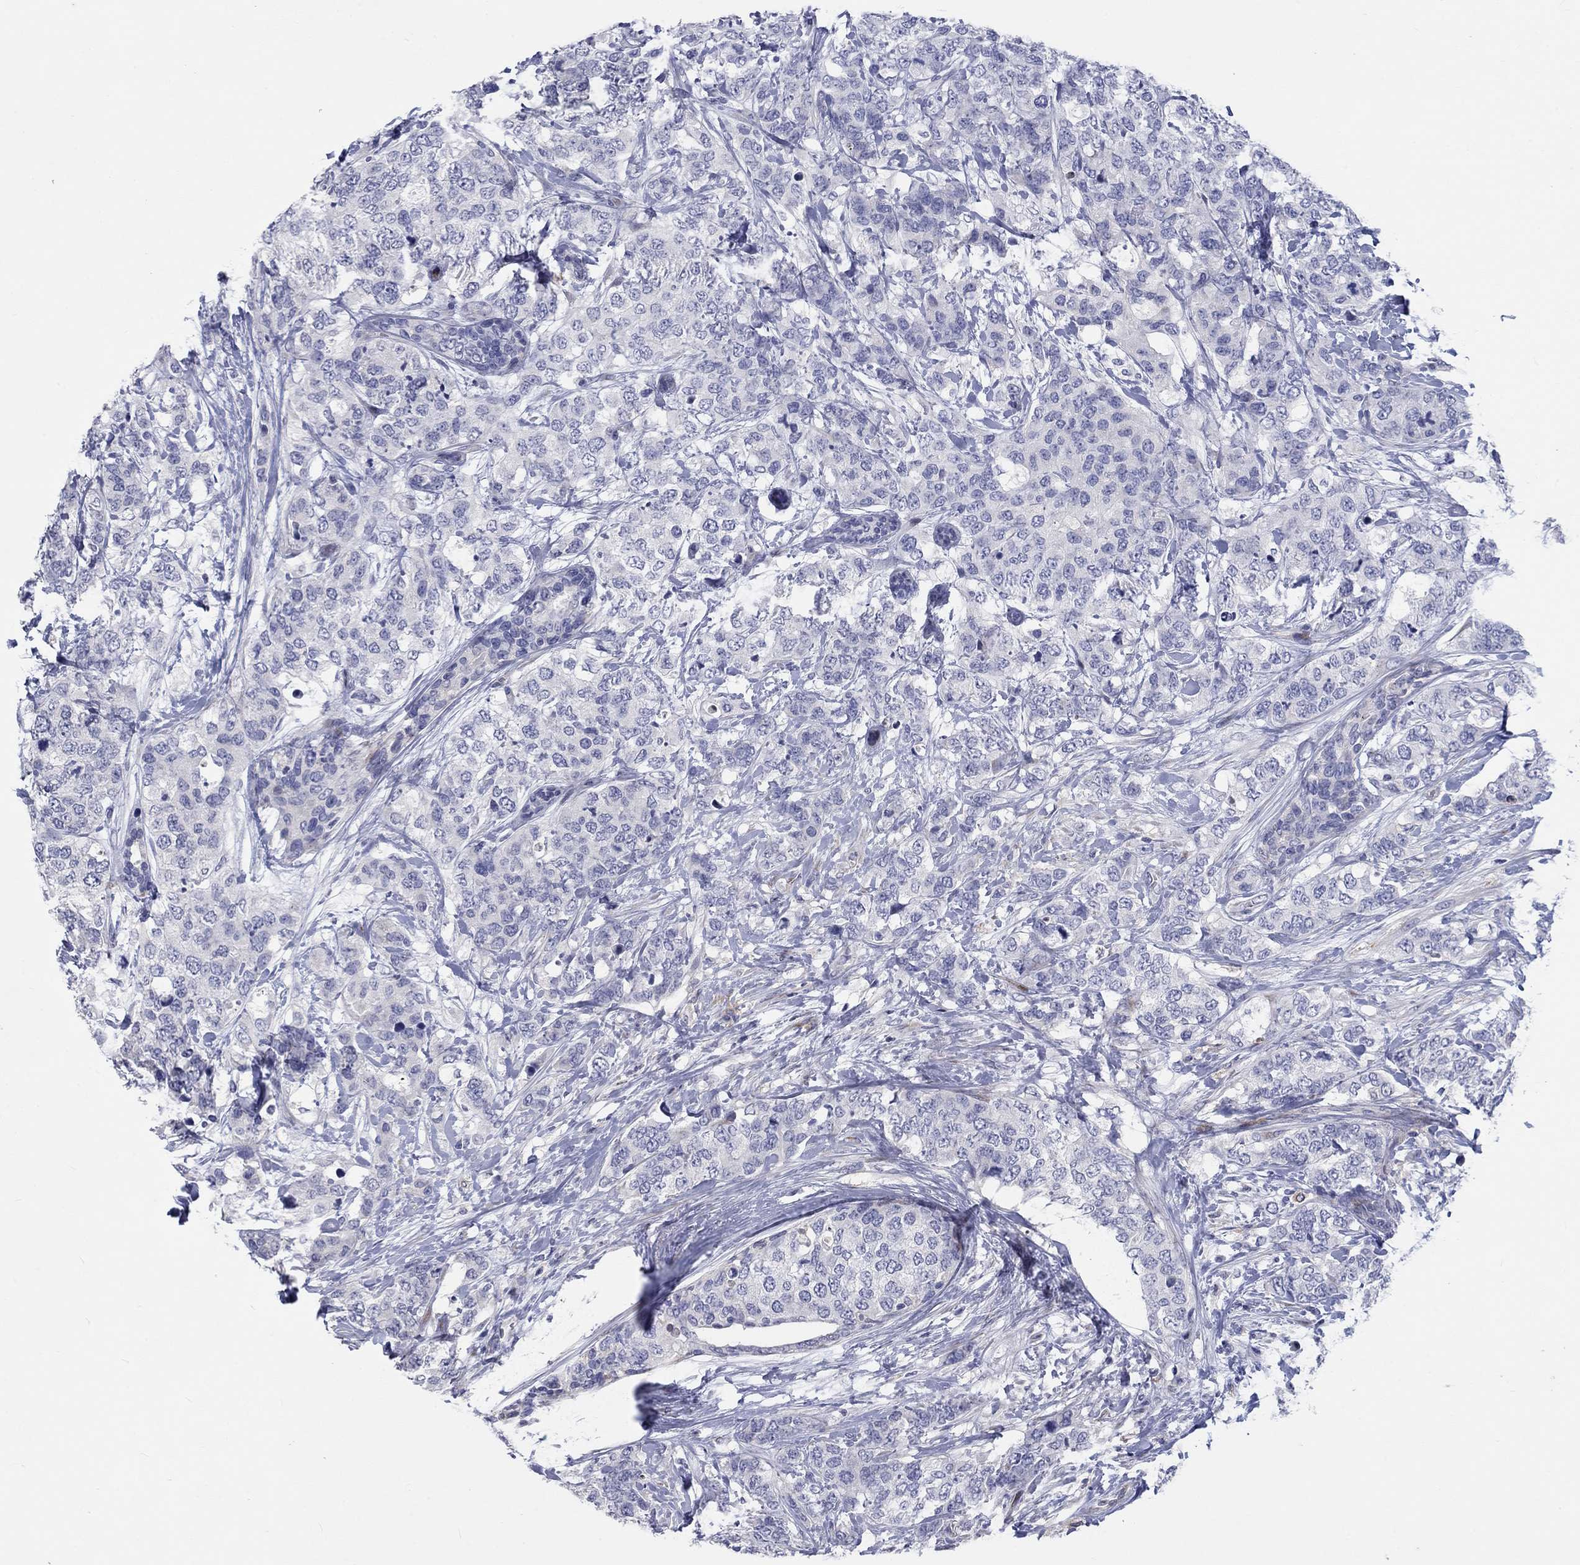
{"staining": {"intensity": "negative", "quantity": "none", "location": "none"}, "tissue": "breast cancer", "cell_type": "Tumor cells", "image_type": "cancer", "snomed": [{"axis": "morphology", "description": "Lobular carcinoma"}, {"axis": "topography", "description": "Breast"}], "caption": "Breast lobular carcinoma stained for a protein using IHC exhibits no positivity tumor cells.", "gene": "ARHGAP36", "patient": {"sex": "female", "age": 59}}